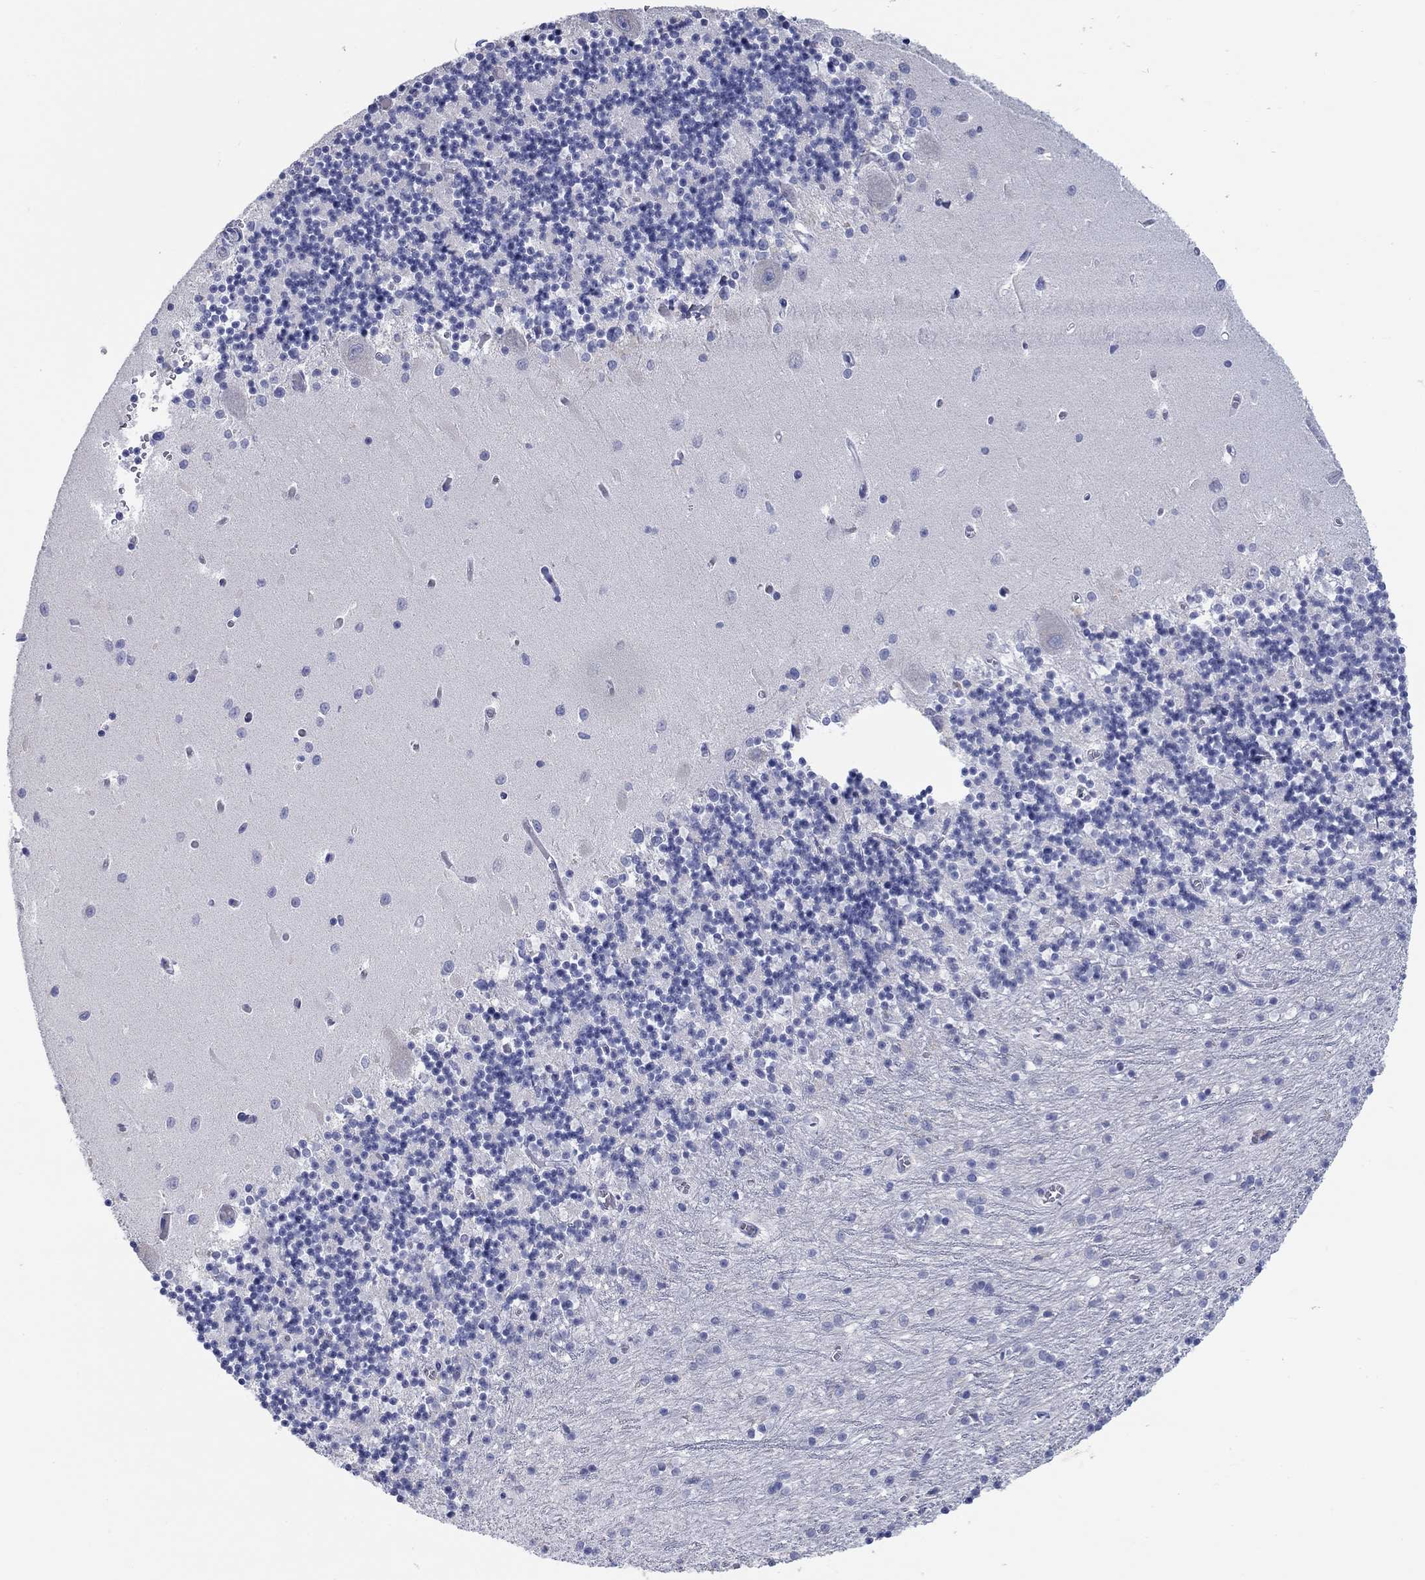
{"staining": {"intensity": "negative", "quantity": "none", "location": "none"}, "tissue": "cerebellum", "cell_type": "Cells in granular layer", "image_type": "normal", "snomed": [{"axis": "morphology", "description": "Normal tissue, NOS"}, {"axis": "topography", "description": "Cerebellum"}], "caption": "The micrograph exhibits no significant expression in cells in granular layer of cerebellum.", "gene": "LRRC4C", "patient": {"sex": "female", "age": 64}}